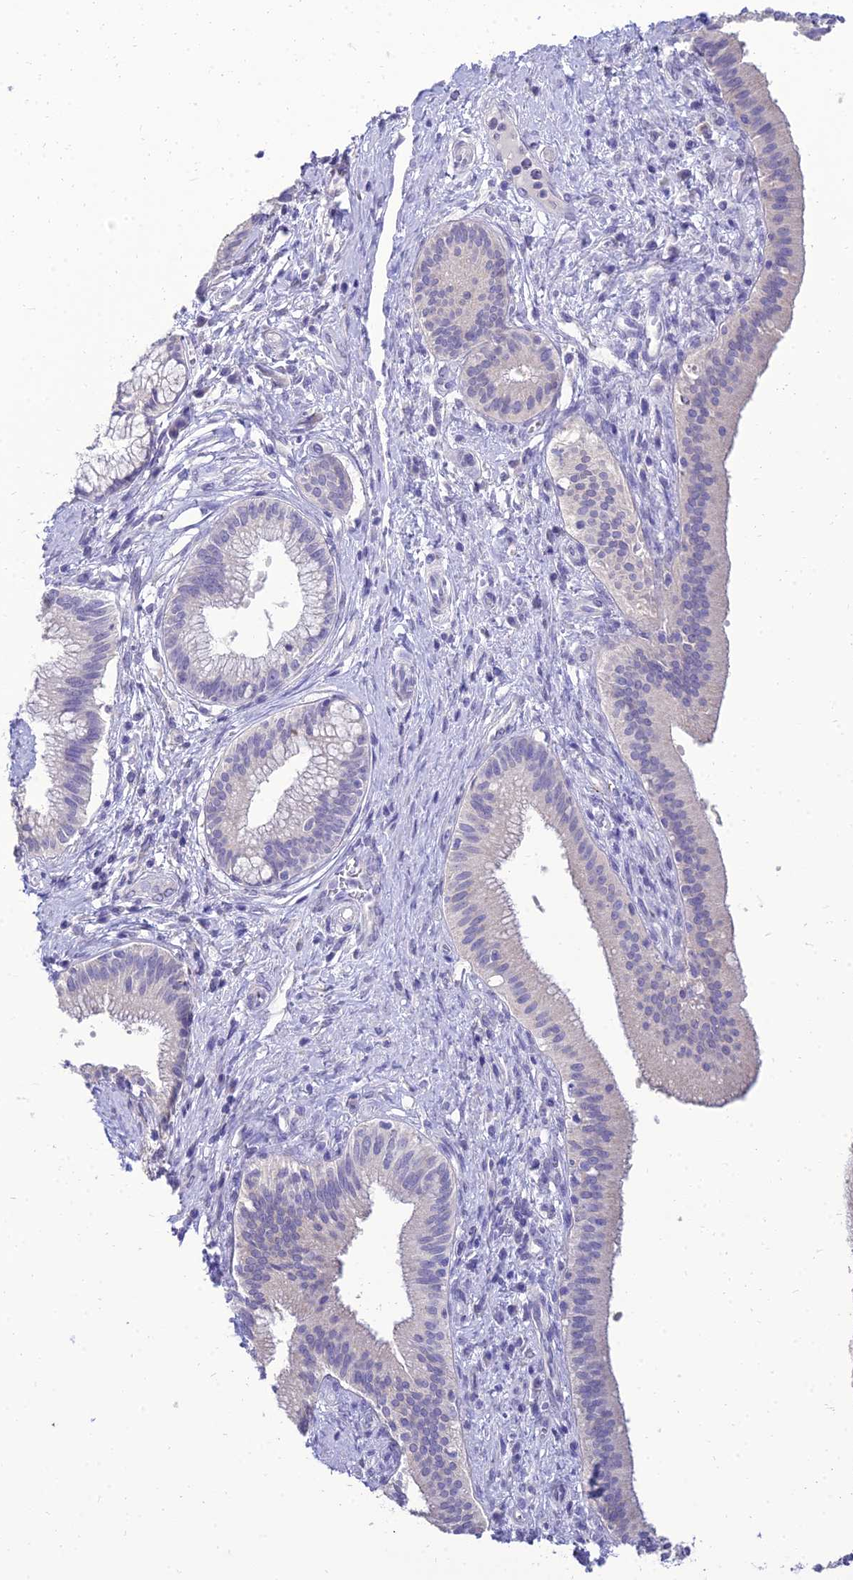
{"staining": {"intensity": "negative", "quantity": "none", "location": "none"}, "tissue": "pancreatic cancer", "cell_type": "Tumor cells", "image_type": "cancer", "snomed": [{"axis": "morphology", "description": "Adenocarcinoma, NOS"}, {"axis": "topography", "description": "Pancreas"}], "caption": "Immunohistochemical staining of human pancreatic cancer (adenocarcinoma) reveals no significant expression in tumor cells.", "gene": "NPY", "patient": {"sex": "male", "age": 72}}